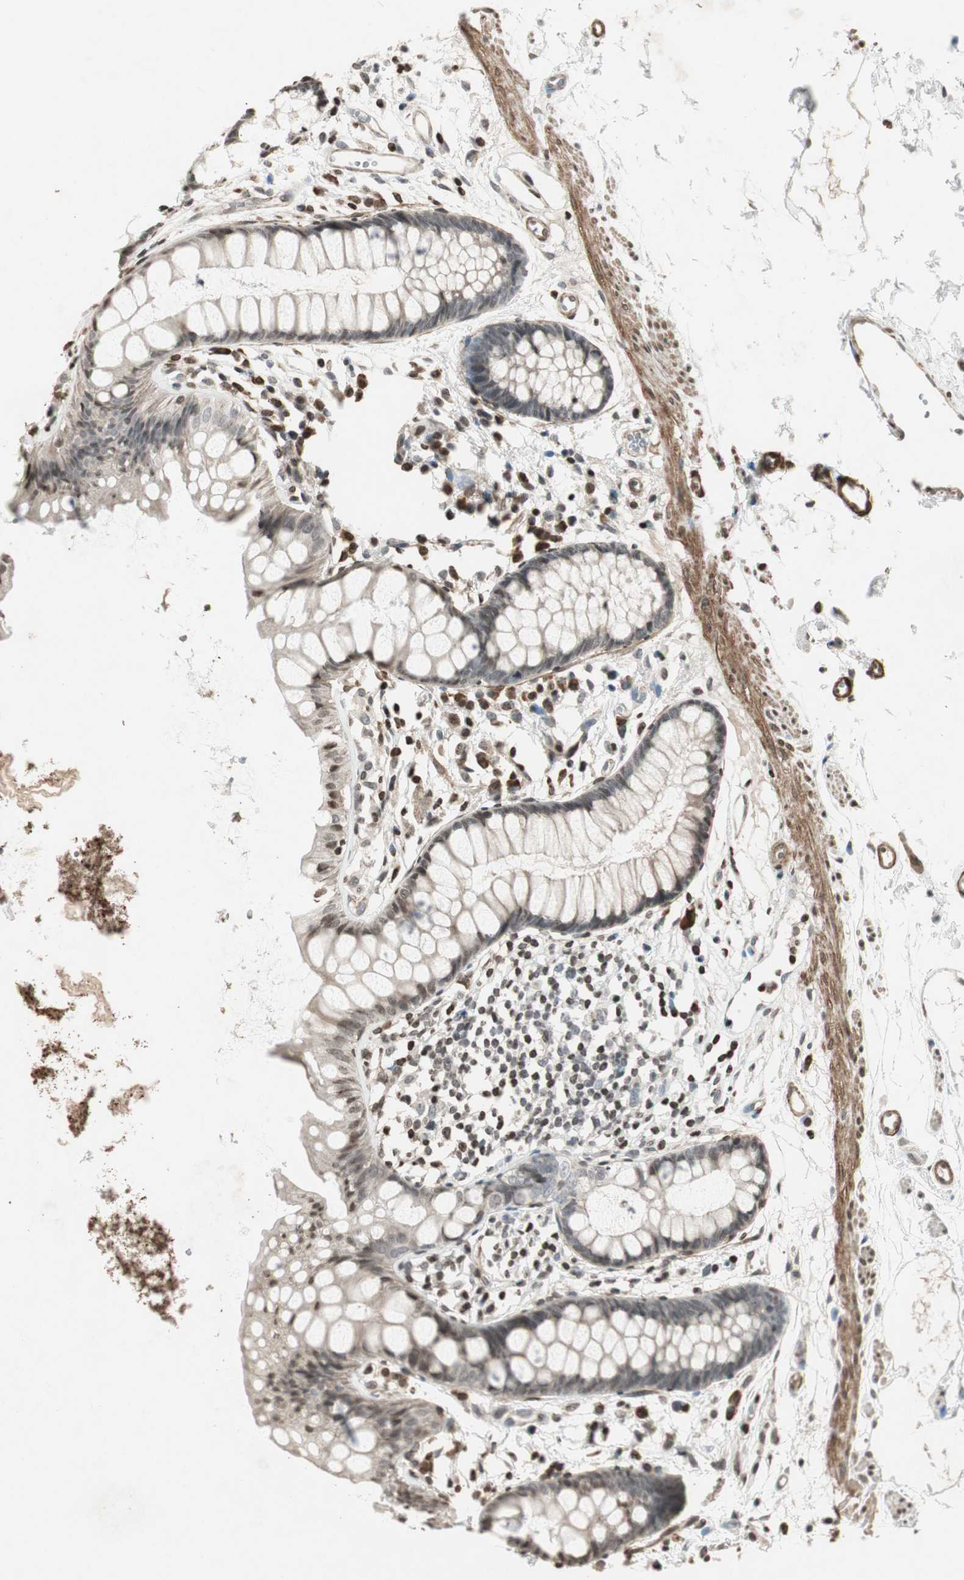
{"staining": {"intensity": "weak", "quantity": "25%-75%", "location": "cytoplasmic/membranous"}, "tissue": "rectum", "cell_type": "Glandular cells", "image_type": "normal", "snomed": [{"axis": "morphology", "description": "Normal tissue, NOS"}, {"axis": "topography", "description": "Rectum"}], "caption": "Protein analysis of benign rectum exhibits weak cytoplasmic/membranous positivity in approximately 25%-75% of glandular cells. (brown staining indicates protein expression, while blue staining denotes nuclei).", "gene": "PRKG1", "patient": {"sex": "female", "age": 66}}